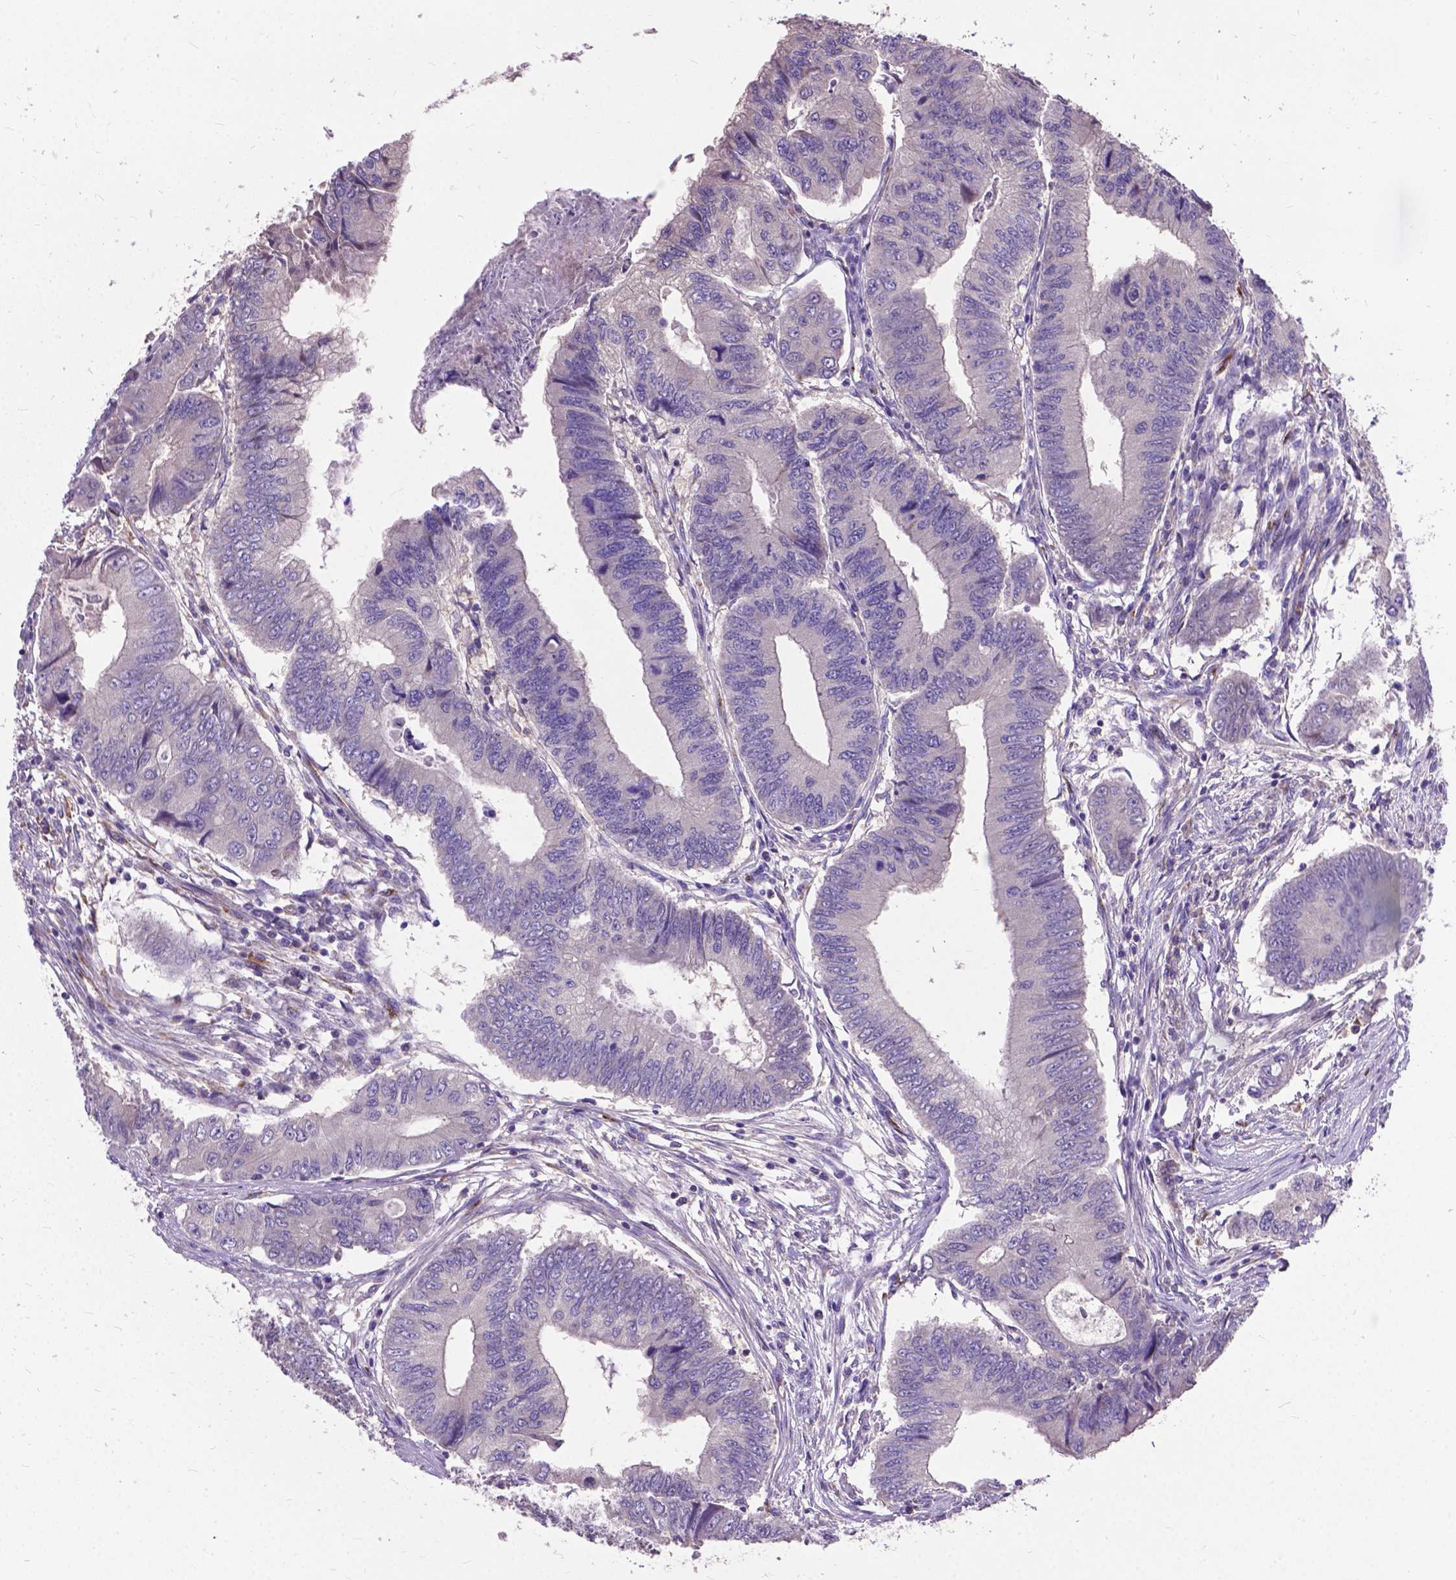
{"staining": {"intensity": "negative", "quantity": "none", "location": "none"}, "tissue": "colorectal cancer", "cell_type": "Tumor cells", "image_type": "cancer", "snomed": [{"axis": "morphology", "description": "Adenocarcinoma, NOS"}, {"axis": "topography", "description": "Colon"}], "caption": "Immunohistochemistry image of colorectal cancer stained for a protein (brown), which displays no positivity in tumor cells.", "gene": "ZNF337", "patient": {"sex": "male", "age": 53}}